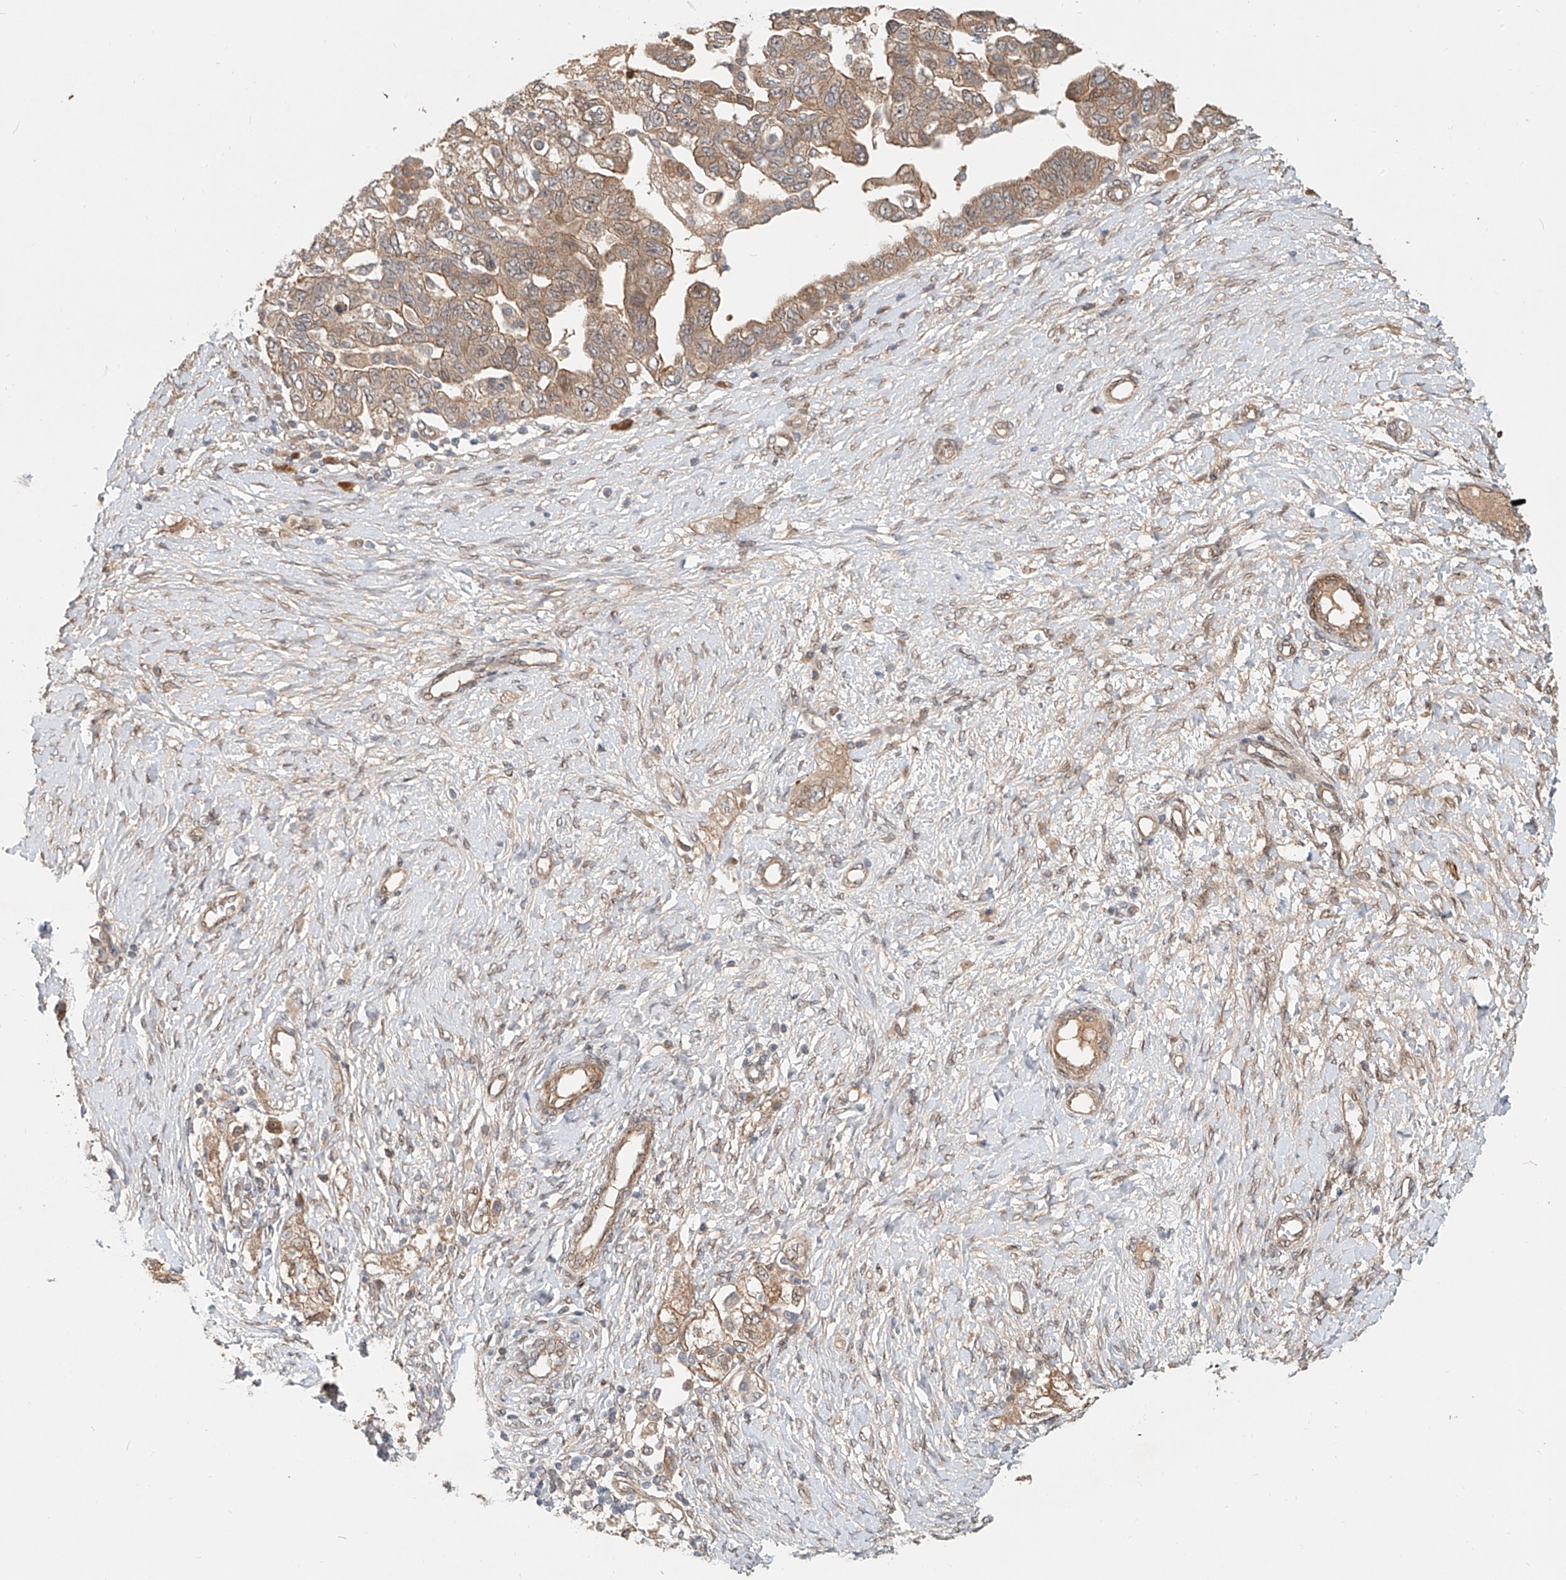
{"staining": {"intensity": "moderate", "quantity": ">75%", "location": "cytoplasmic/membranous"}, "tissue": "ovarian cancer", "cell_type": "Tumor cells", "image_type": "cancer", "snomed": [{"axis": "morphology", "description": "Carcinoma, NOS"}, {"axis": "morphology", "description": "Cystadenocarcinoma, serous, NOS"}, {"axis": "topography", "description": "Ovary"}], "caption": "Protein expression analysis of serous cystadenocarcinoma (ovarian) displays moderate cytoplasmic/membranous positivity in approximately >75% of tumor cells. The staining was performed using DAB (3,3'-diaminobenzidine), with brown indicating positive protein expression. Nuclei are stained blue with hematoxylin.", "gene": "SASH1", "patient": {"sex": "female", "age": 69}}